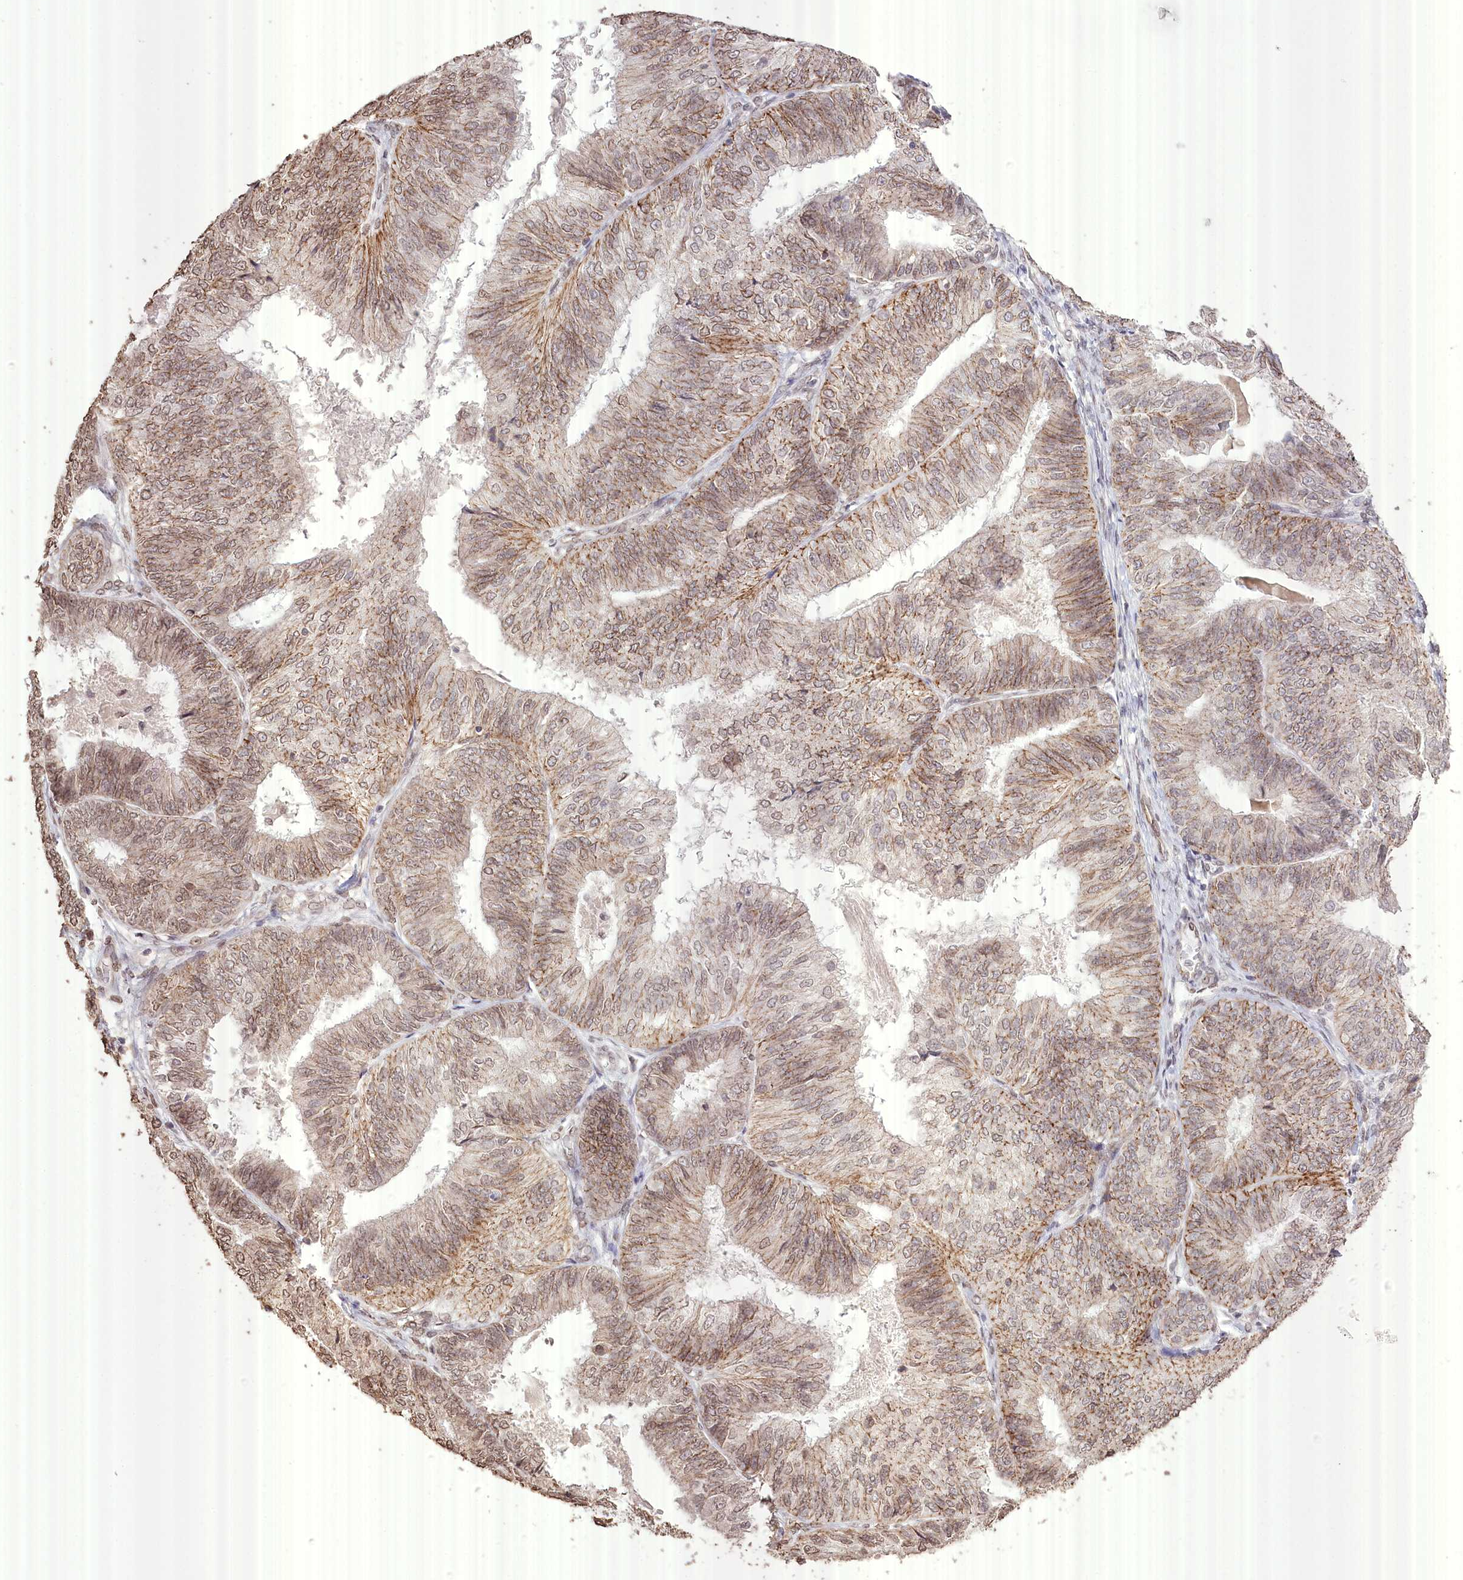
{"staining": {"intensity": "moderate", "quantity": ">75%", "location": "cytoplasmic/membranous,nuclear"}, "tissue": "endometrial cancer", "cell_type": "Tumor cells", "image_type": "cancer", "snomed": [{"axis": "morphology", "description": "Adenocarcinoma, NOS"}, {"axis": "topography", "description": "Endometrium"}], "caption": "Endometrial adenocarcinoma stained with immunohistochemistry (IHC) demonstrates moderate cytoplasmic/membranous and nuclear positivity in about >75% of tumor cells. The staining was performed using DAB, with brown indicating positive protein expression. Nuclei are stained blue with hematoxylin.", "gene": "SLC39A10", "patient": {"sex": "female", "age": 58}}